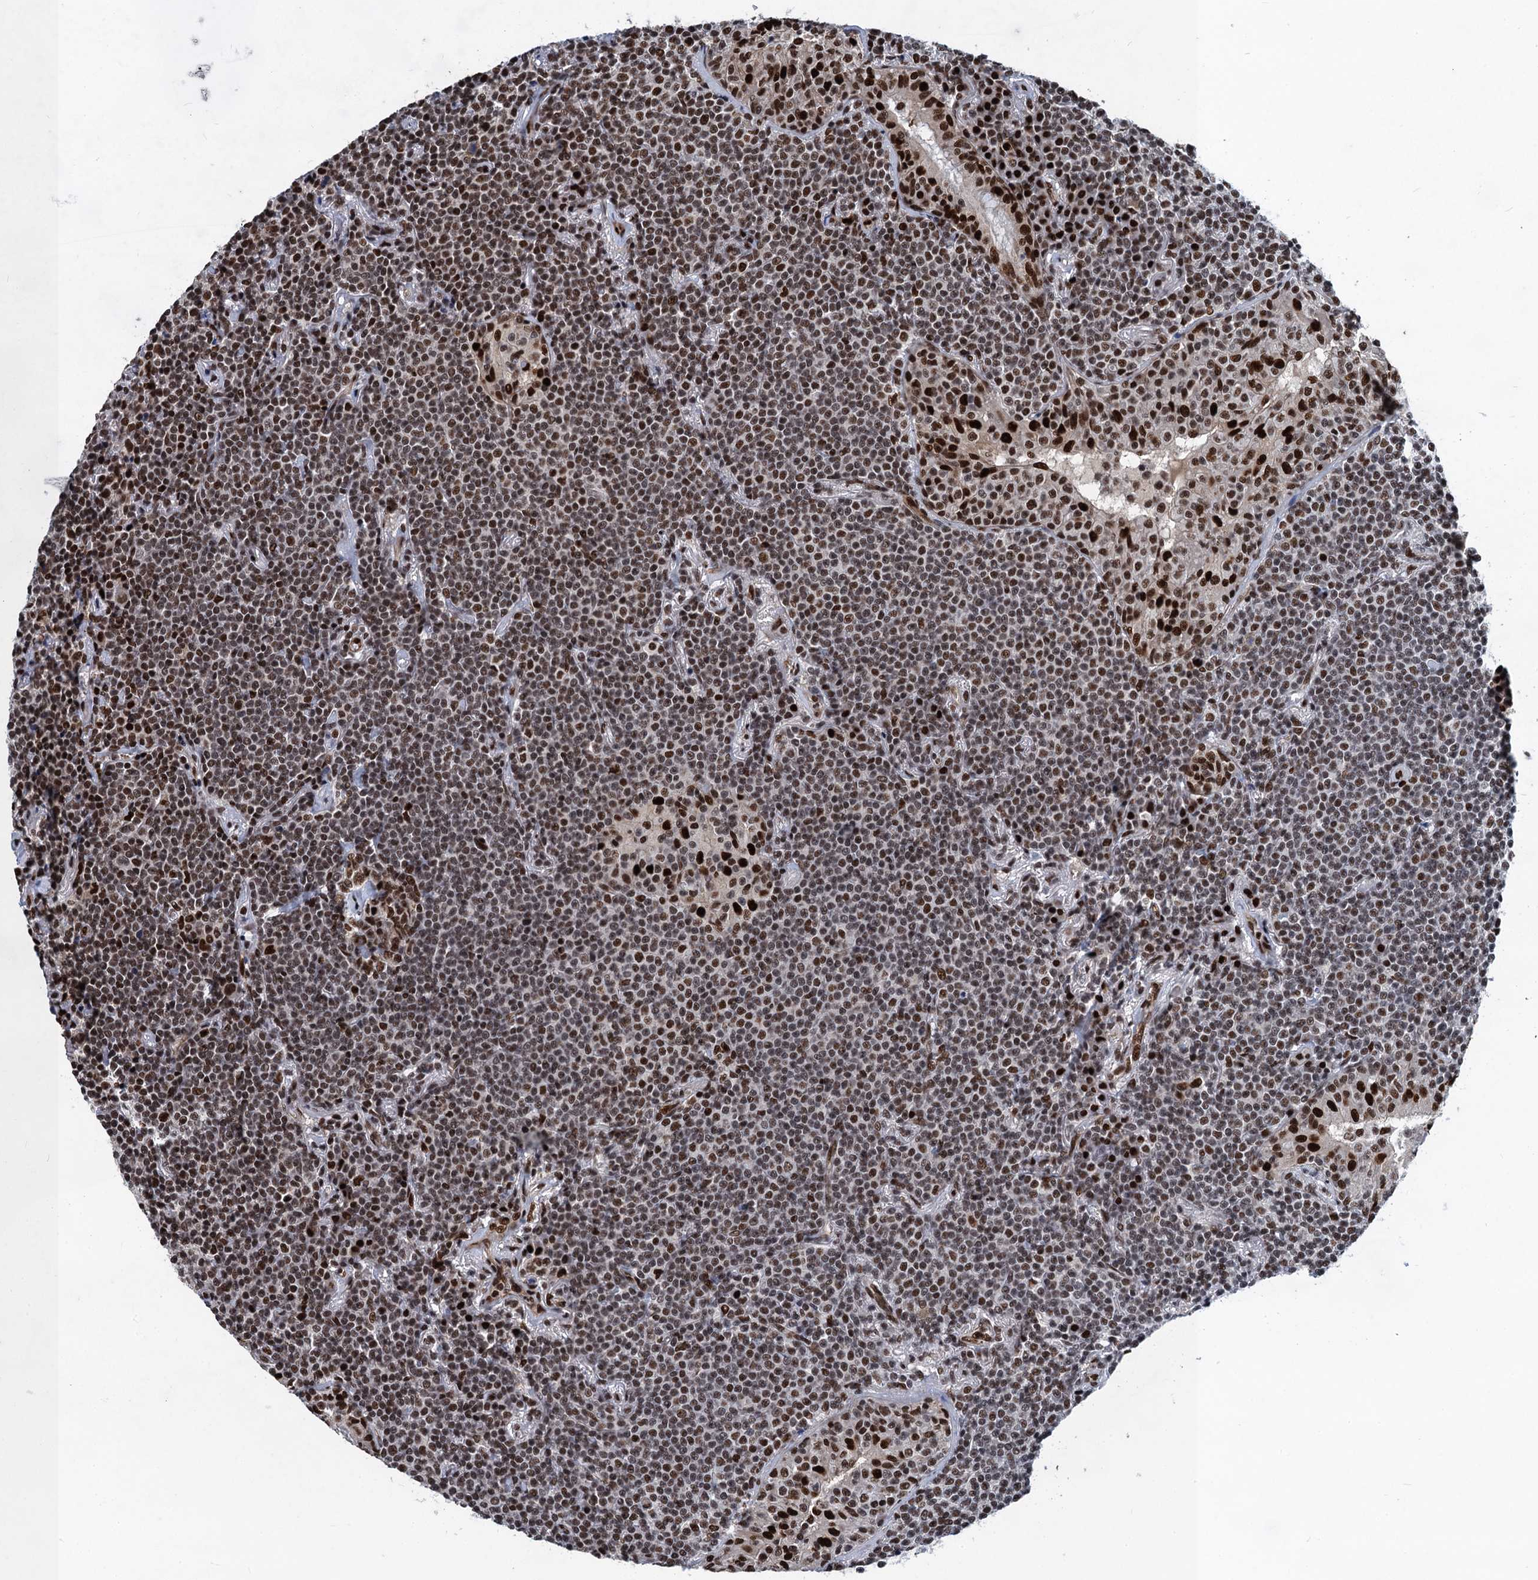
{"staining": {"intensity": "moderate", "quantity": "25%-75%", "location": "nuclear"}, "tissue": "lymphoma", "cell_type": "Tumor cells", "image_type": "cancer", "snomed": [{"axis": "morphology", "description": "Malignant lymphoma, non-Hodgkin's type, Low grade"}, {"axis": "topography", "description": "Lung"}], "caption": "Immunohistochemistry photomicrograph of neoplastic tissue: lymphoma stained using immunohistochemistry exhibits medium levels of moderate protein expression localized specifically in the nuclear of tumor cells, appearing as a nuclear brown color.", "gene": "PPP4R1", "patient": {"sex": "female", "age": 71}}